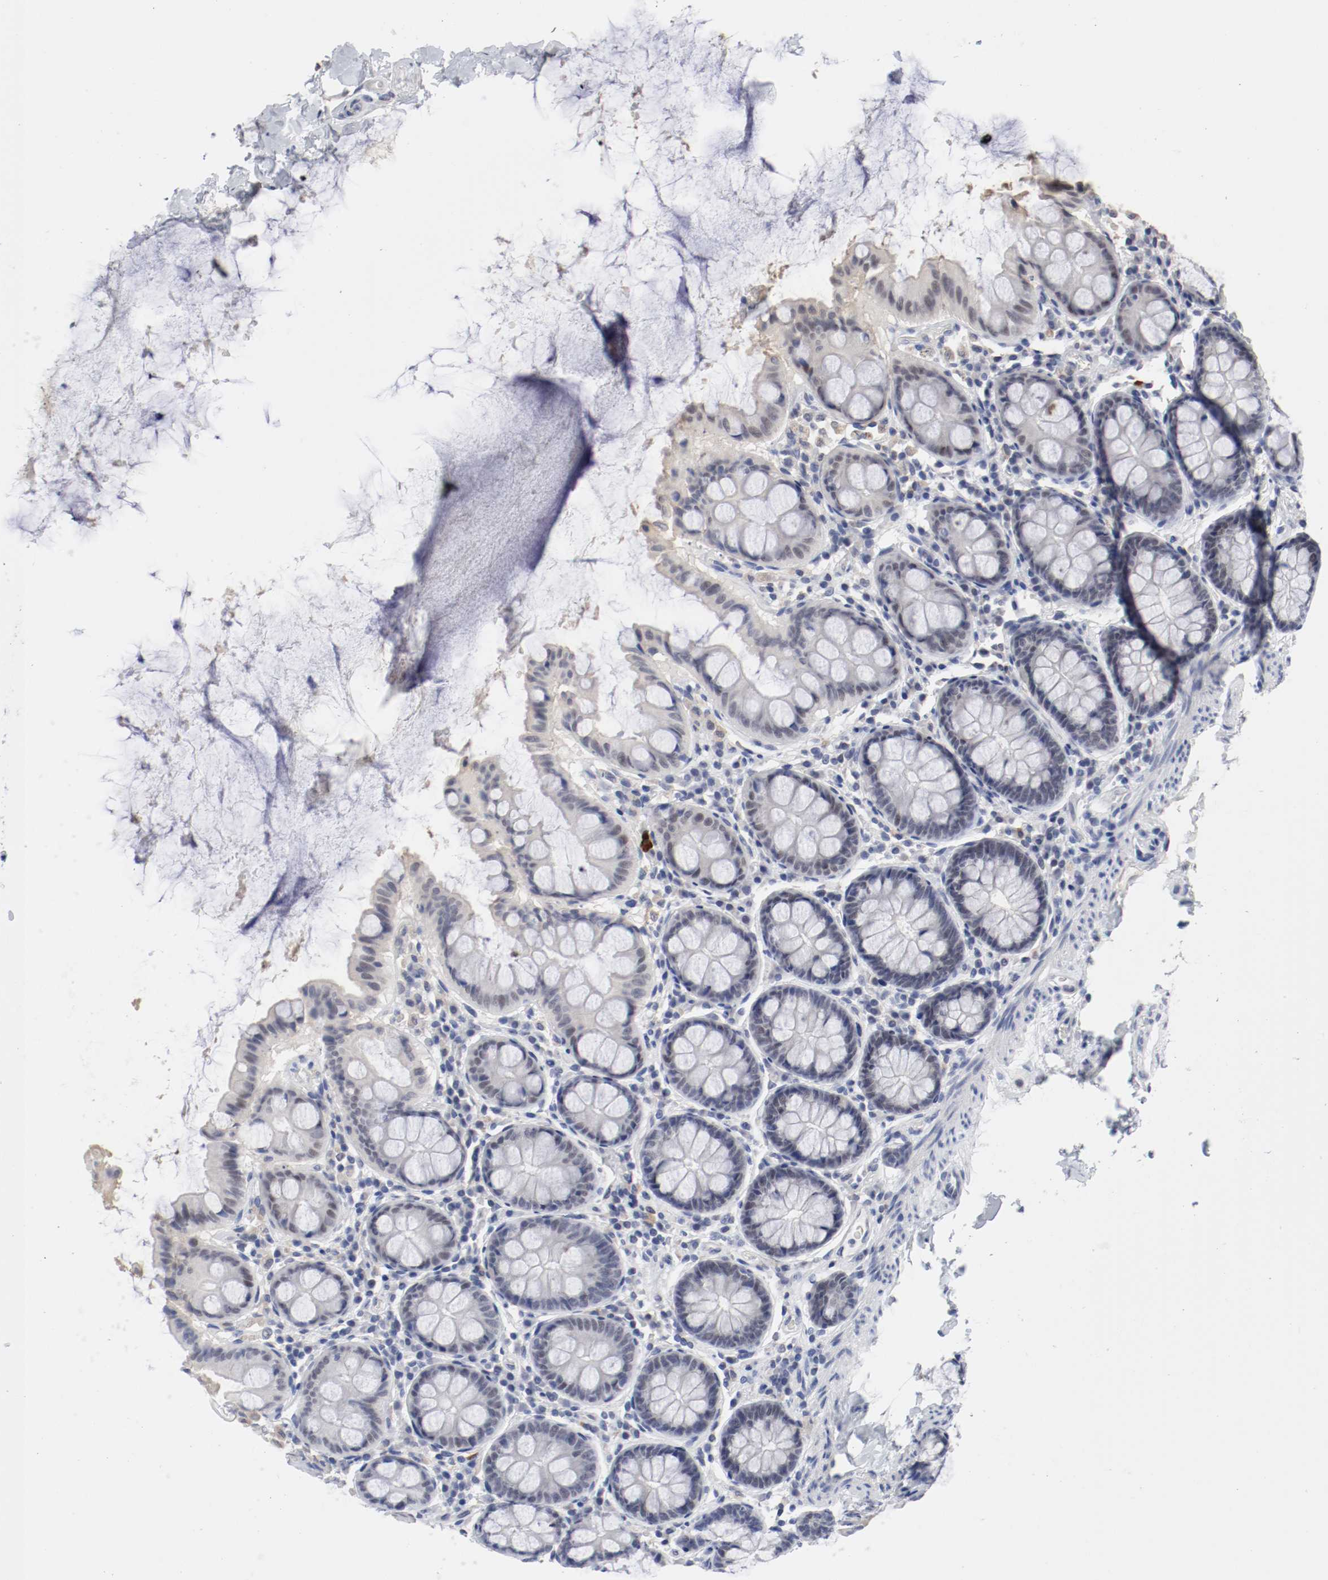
{"staining": {"intensity": "negative", "quantity": "none", "location": "none"}, "tissue": "colon", "cell_type": "Endothelial cells", "image_type": "normal", "snomed": [{"axis": "morphology", "description": "Normal tissue, NOS"}, {"axis": "topography", "description": "Colon"}], "caption": "DAB (3,3'-diaminobenzidine) immunohistochemical staining of normal colon displays no significant expression in endothelial cells.", "gene": "ANKLE2", "patient": {"sex": "female", "age": 61}}